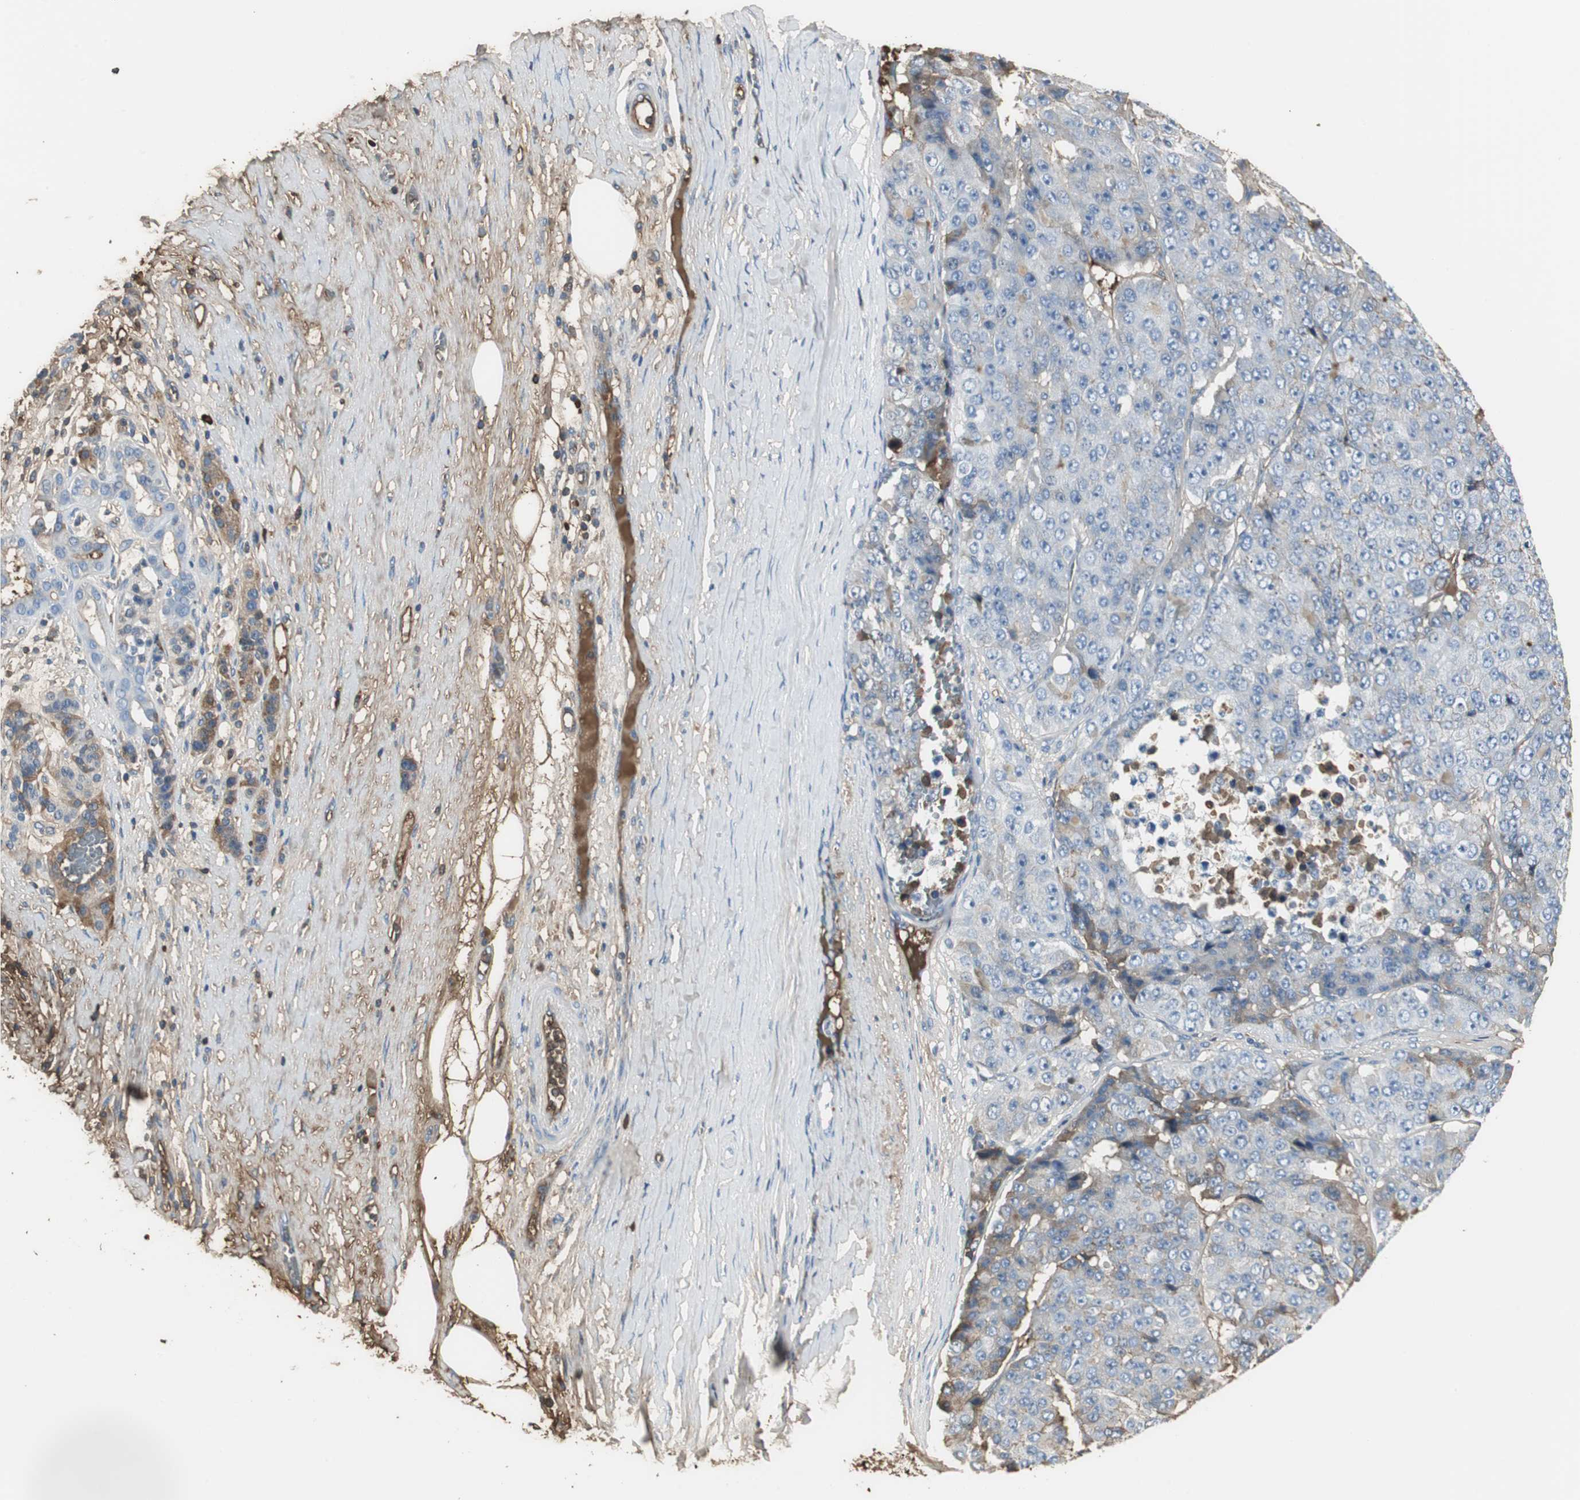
{"staining": {"intensity": "weak", "quantity": "<25%", "location": "cytoplasmic/membranous"}, "tissue": "pancreatic cancer", "cell_type": "Tumor cells", "image_type": "cancer", "snomed": [{"axis": "morphology", "description": "Adenocarcinoma, NOS"}, {"axis": "topography", "description": "Pancreas"}], "caption": "Histopathology image shows no protein positivity in tumor cells of adenocarcinoma (pancreatic) tissue.", "gene": "IGHA1", "patient": {"sex": "male", "age": 50}}